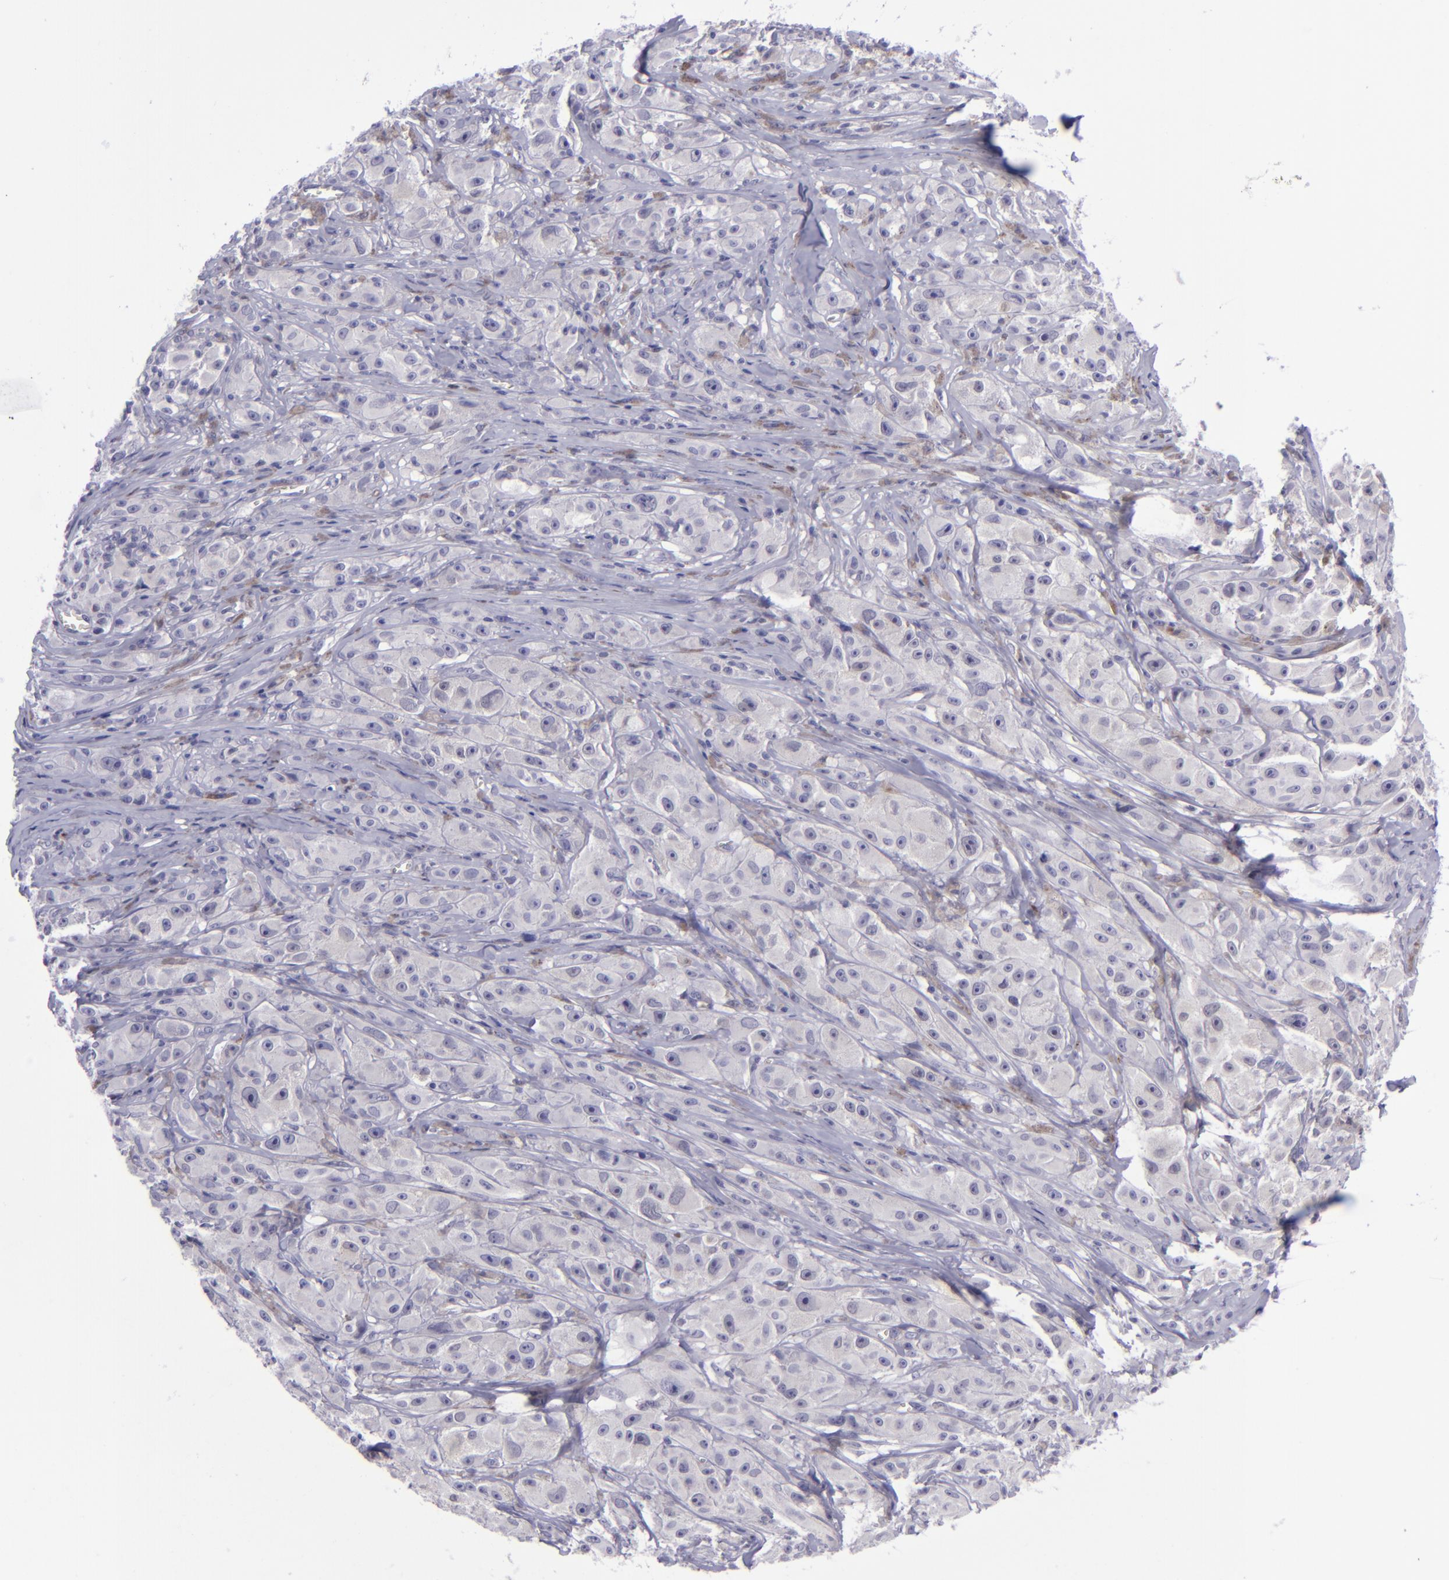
{"staining": {"intensity": "negative", "quantity": "none", "location": "none"}, "tissue": "melanoma", "cell_type": "Tumor cells", "image_type": "cancer", "snomed": [{"axis": "morphology", "description": "Malignant melanoma, NOS"}, {"axis": "topography", "description": "Skin"}], "caption": "An IHC photomicrograph of malignant melanoma is shown. There is no staining in tumor cells of malignant melanoma.", "gene": "POU2F2", "patient": {"sex": "male", "age": 56}}